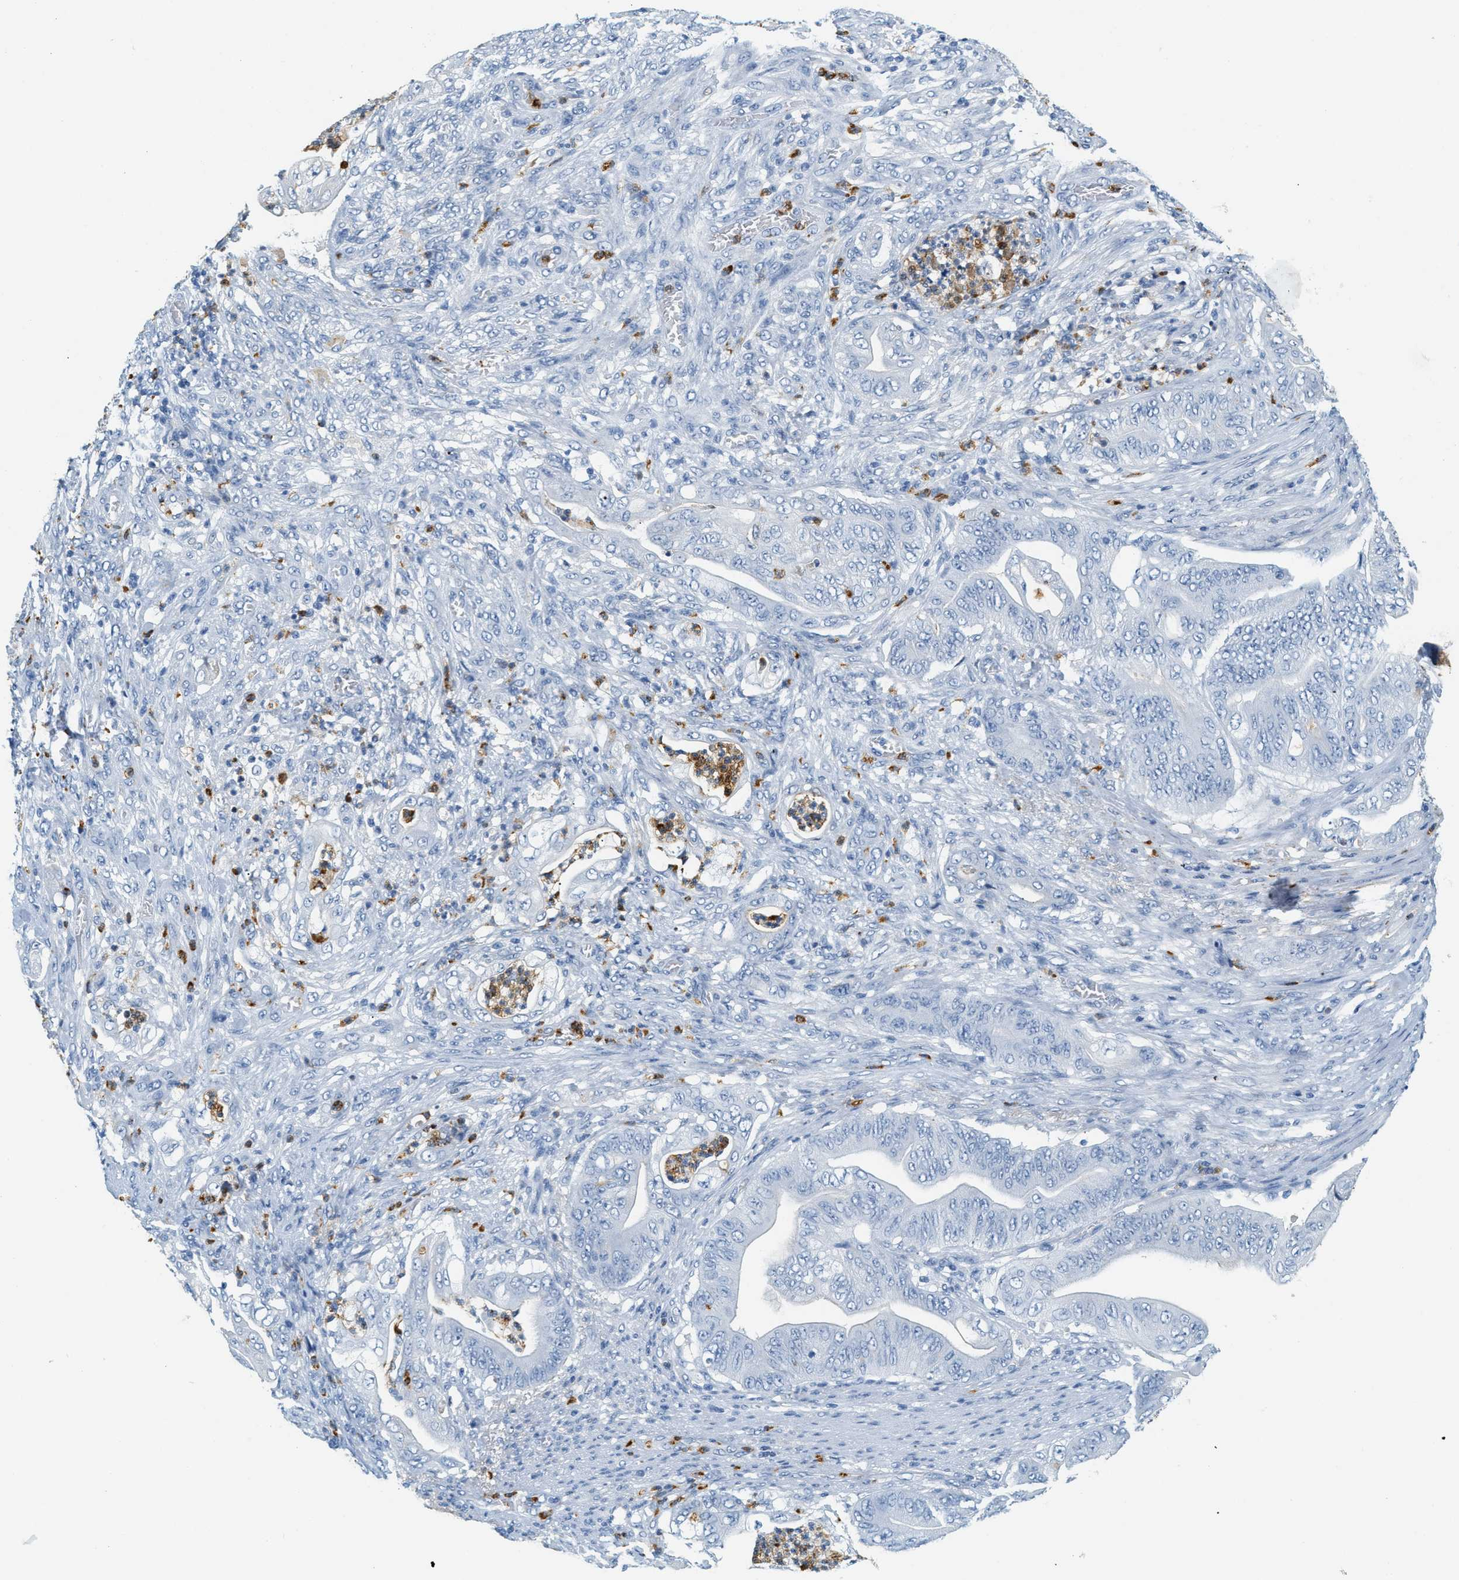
{"staining": {"intensity": "negative", "quantity": "none", "location": "none"}, "tissue": "stomach cancer", "cell_type": "Tumor cells", "image_type": "cancer", "snomed": [{"axis": "morphology", "description": "Adenocarcinoma, NOS"}, {"axis": "topography", "description": "Stomach"}], "caption": "This is a histopathology image of IHC staining of stomach cancer, which shows no staining in tumor cells.", "gene": "LCN2", "patient": {"sex": "female", "age": 73}}